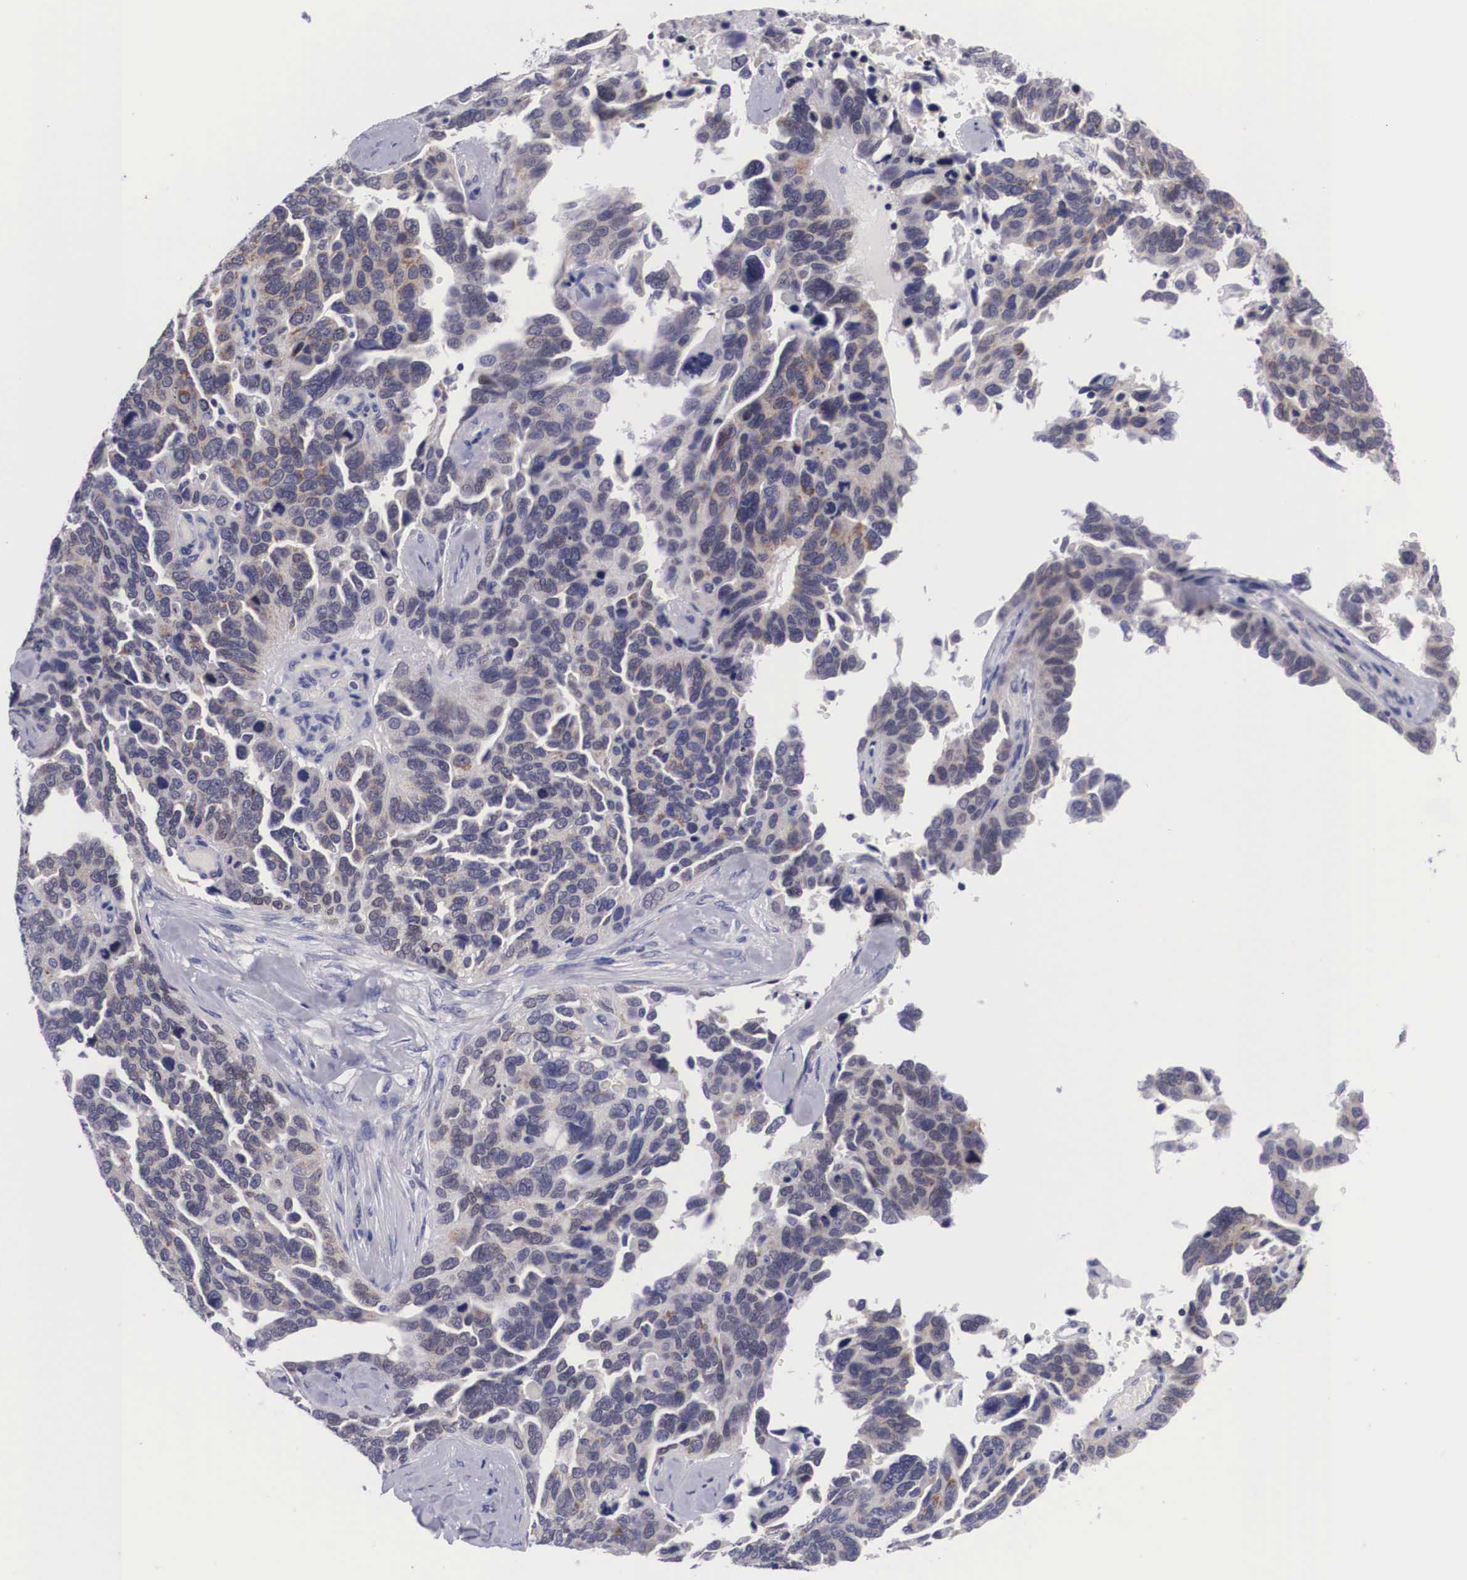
{"staining": {"intensity": "weak", "quantity": "25%-75%", "location": "cytoplasmic/membranous"}, "tissue": "ovarian cancer", "cell_type": "Tumor cells", "image_type": "cancer", "snomed": [{"axis": "morphology", "description": "Cystadenocarcinoma, serous, NOS"}, {"axis": "topography", "description": "Ovary"}], "caption": "Weak cytoplasmic/membranous expression is present in about 25%-75% of tumor cells in ovarian serous cystadenocarcinoma.", "gene": "SOX11", "patient": {"sex": "female", "age": 64}}